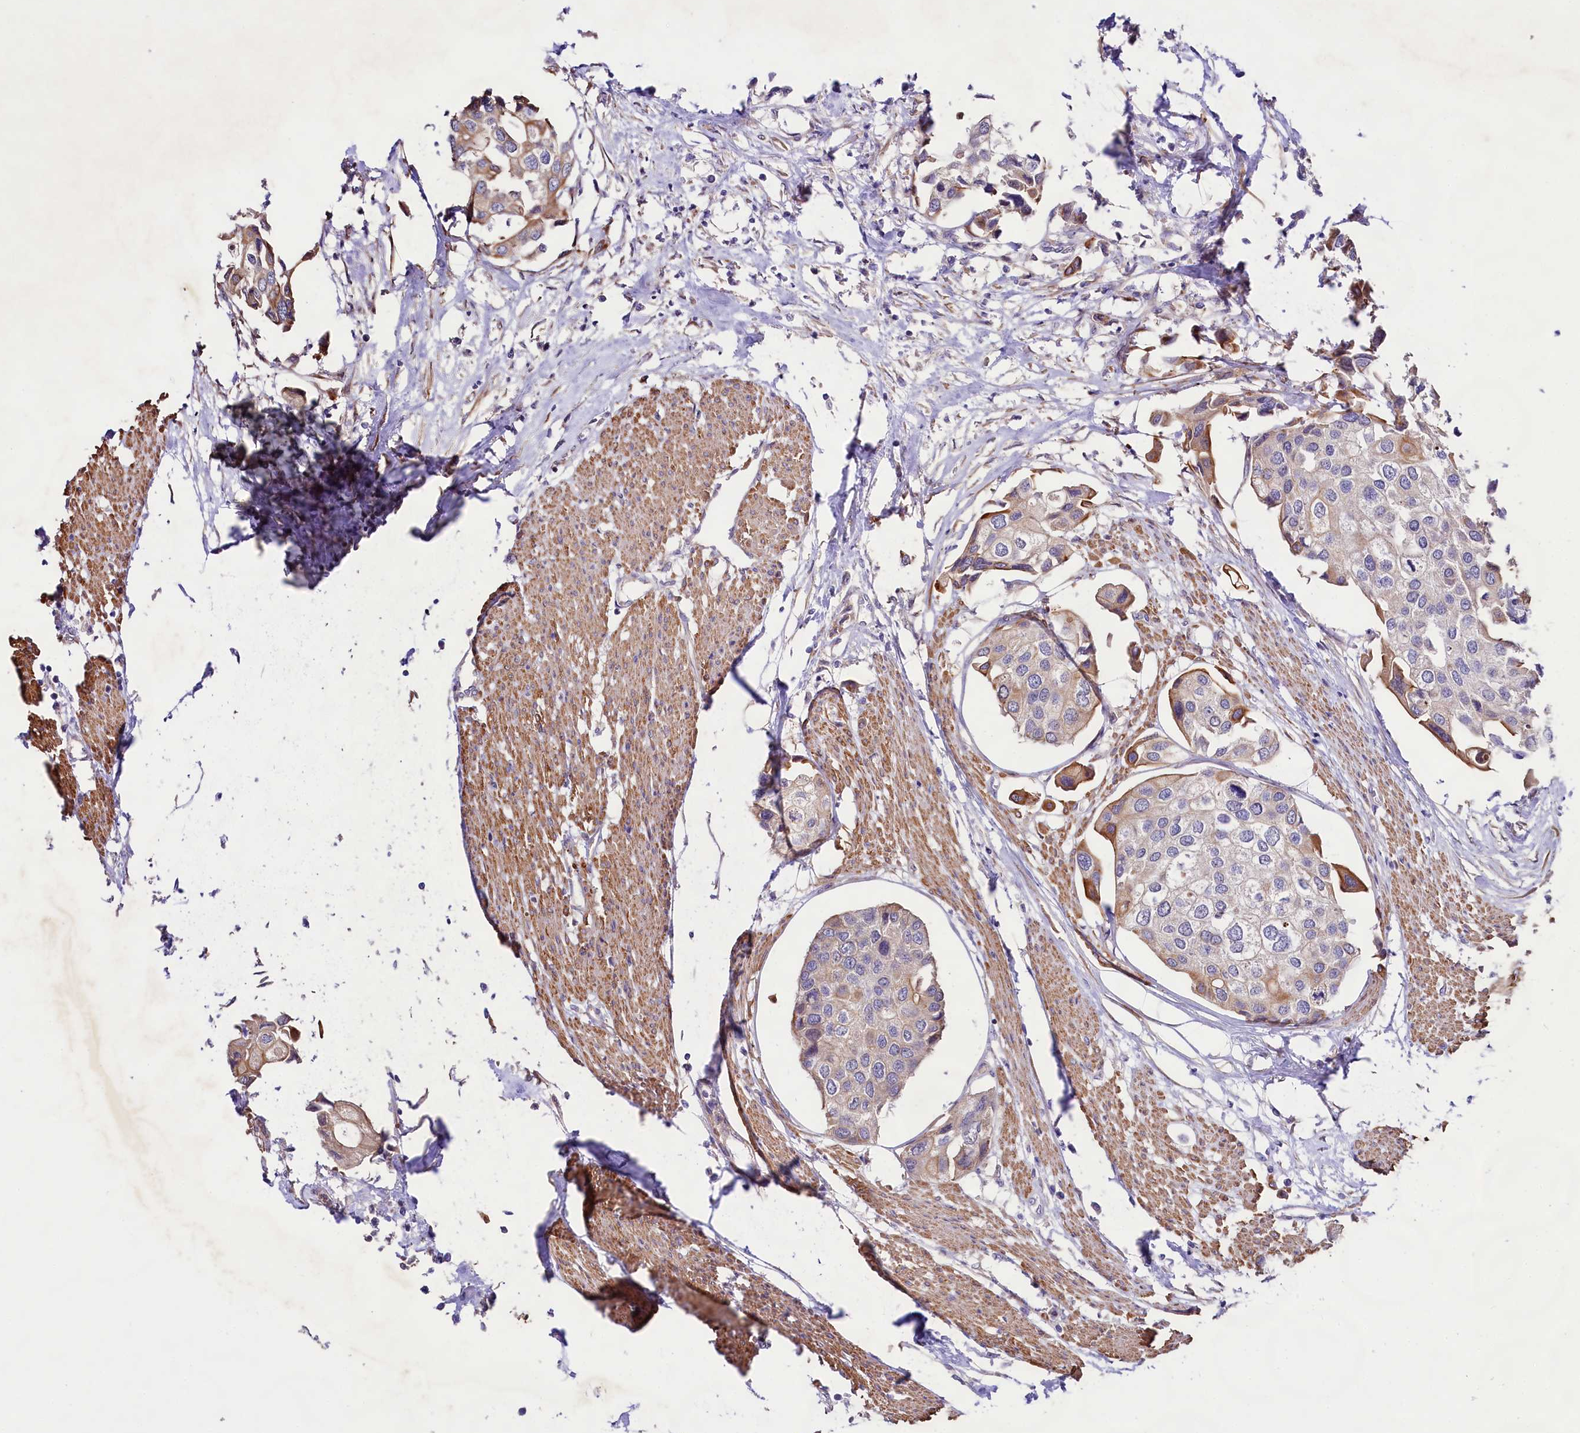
{"staining": {"intensity": "moderate", "quantity": "<25%", "location": "cytoplasmic/membranous"}, "tissue": "urothelial cancer", "cell_type": "Tumor cells", "image_type": "cancer", "snomed": [{"axis": "morphology", "description": "Urothelial carcinoma, High grade"}, {"axis": "topography", "description": "Urinary bladder"}], "caption": "A high-resolution histopathology image shows IHC staining of urothelial cancer, which shows moderate cytoplasmic/membranous expression in approximately <25% of tumor cells.", "gene": "VPS11", "patient": {"sex": "male", "age": 64}}